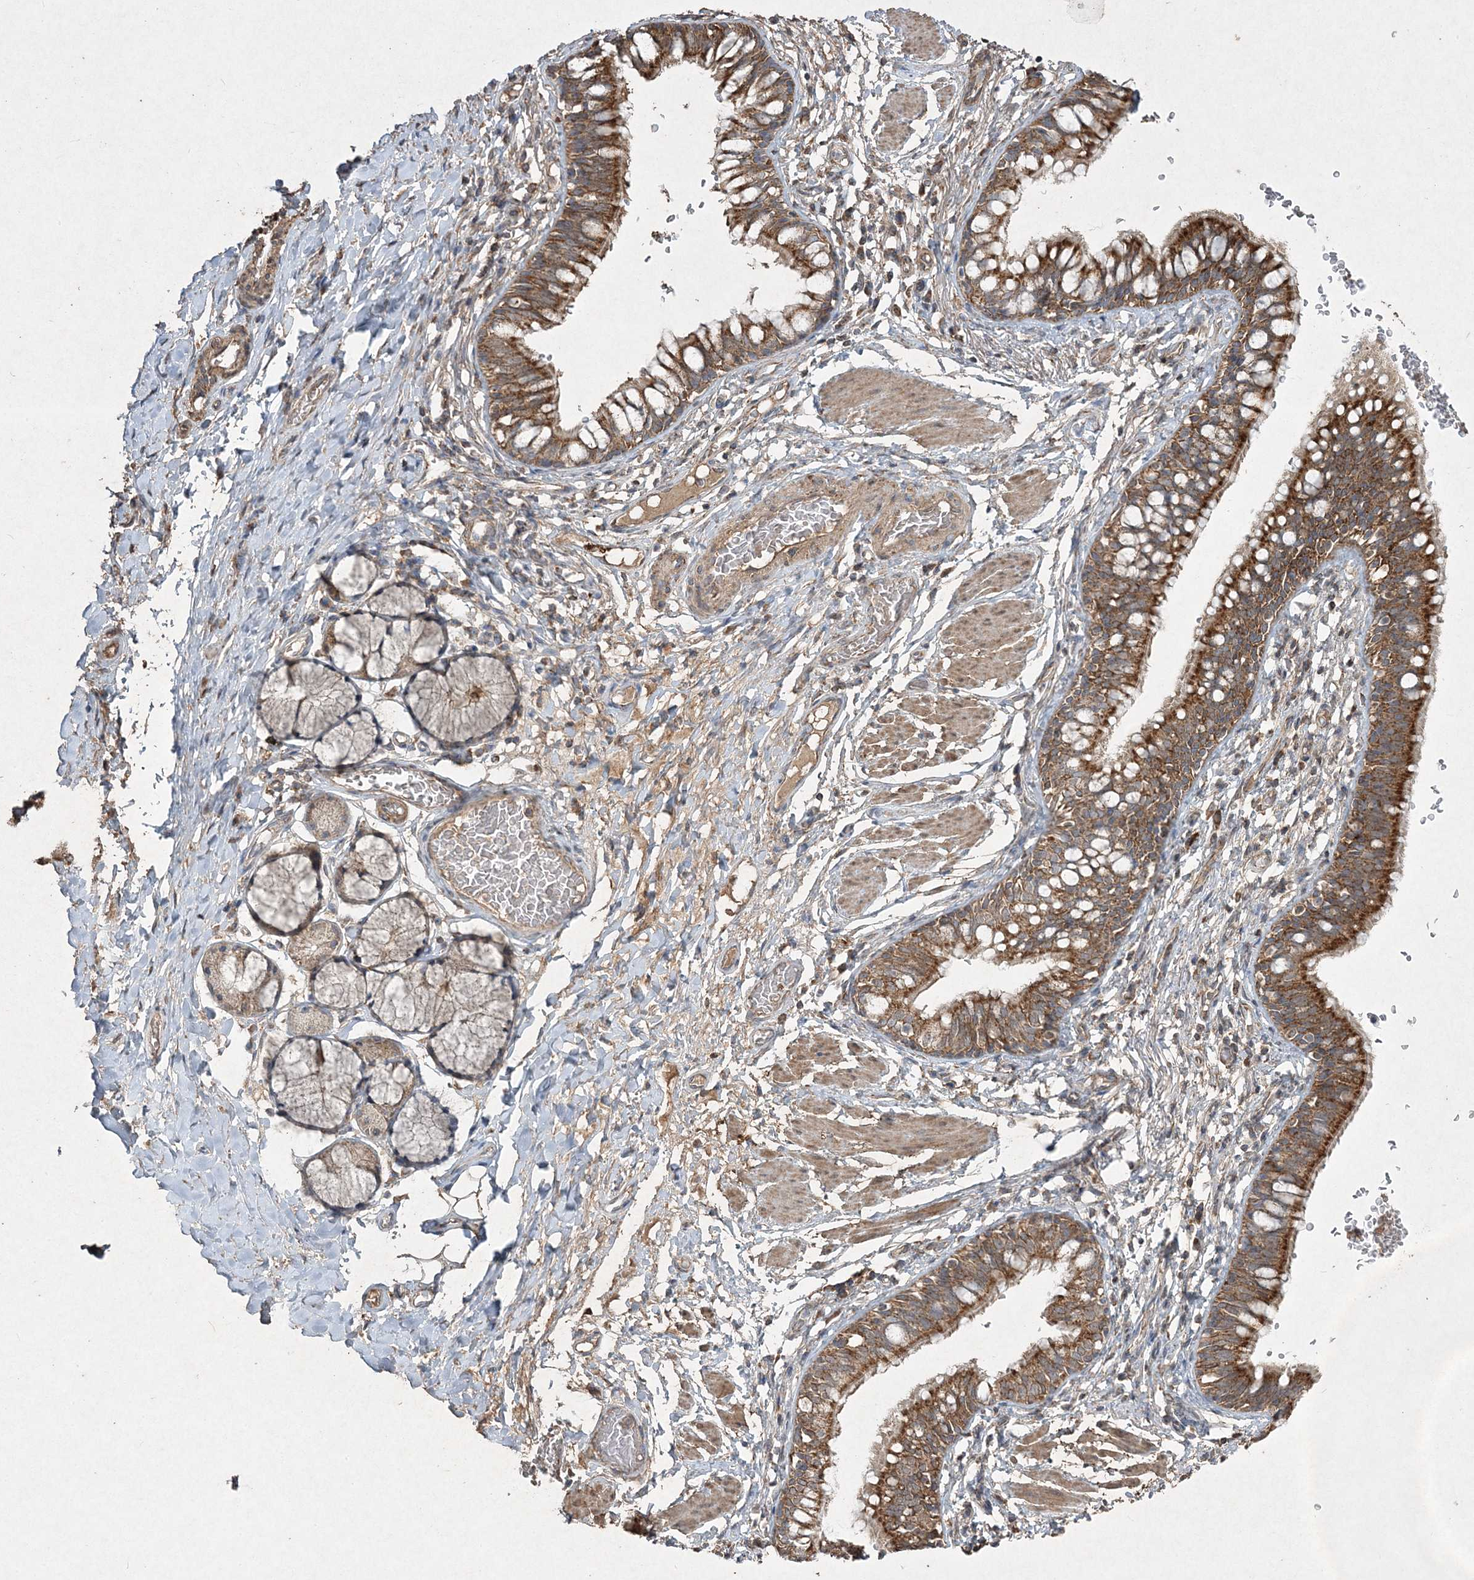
{"staining": {"intensity": "moderate", "quantity": ">75%", "location": "cytoplasmic/membranous"}, "tissue": "bronchus", "cell_type": "Respiratory epithelial cells", "image_type": "normal", "snomed": [{"axis": "morphology", "description": "Normal tissue, NOS"}, {"axis": "topography", "description": "Cartilage tissue"}, {"axis": "topography", "description": "Bronchus"}], "caption": "Immunohistochemistry (IHC) (DAB (3,3'-diaminobenzidine)) staining of normal human bronchus reveals moderate cytoplasmic/membranous protein positivity in approximately >75% of respiratory epithelial cells.", "gene": "GRSF1", "patient": {"sex": "female", "age": 36}}